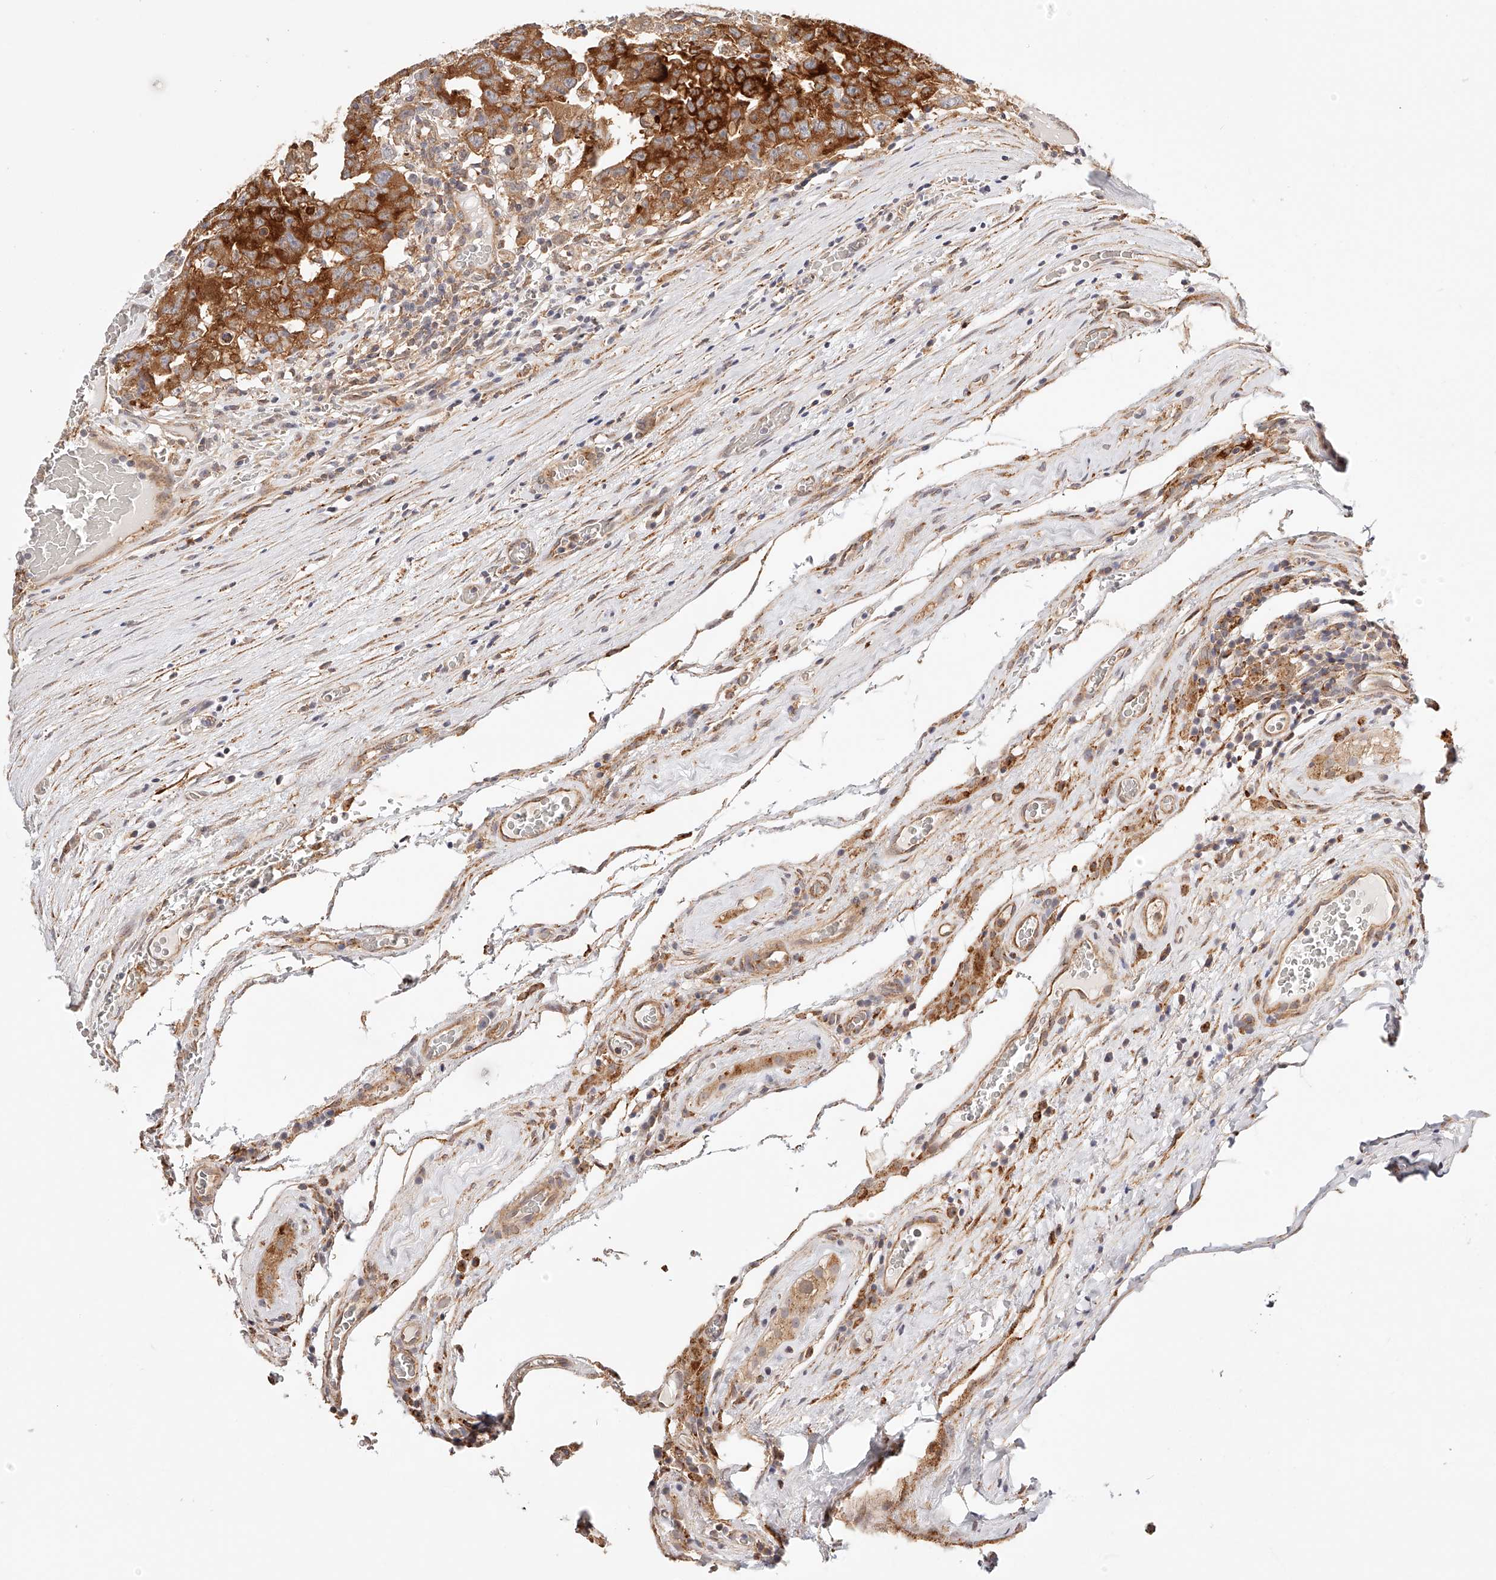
{"staining": {"intensity": "strong", "quantity": ">75%", "location": "cytoplasmic/membranous"}, "tissue": "testis cancer", "cell_type": "Tumor cells", "image_type": "cancer", "snomed": [{"axis": "morphology", "description": "Carcinoma, Embryonal, NOS"}, {"axis": "topography", "description": "Testis"}], "caption": "Strong cytoplasmic/membranous protein positivity is present in about >75% of tumor cells in testis cancer (embryonal carcinoma). The staining was performed using DAB, with brown indicating positive protein expression. Nuclei are stained blue with hematoxylin.", "gene": "SYNC", "patient": {"sex": "male", "age": 26}}